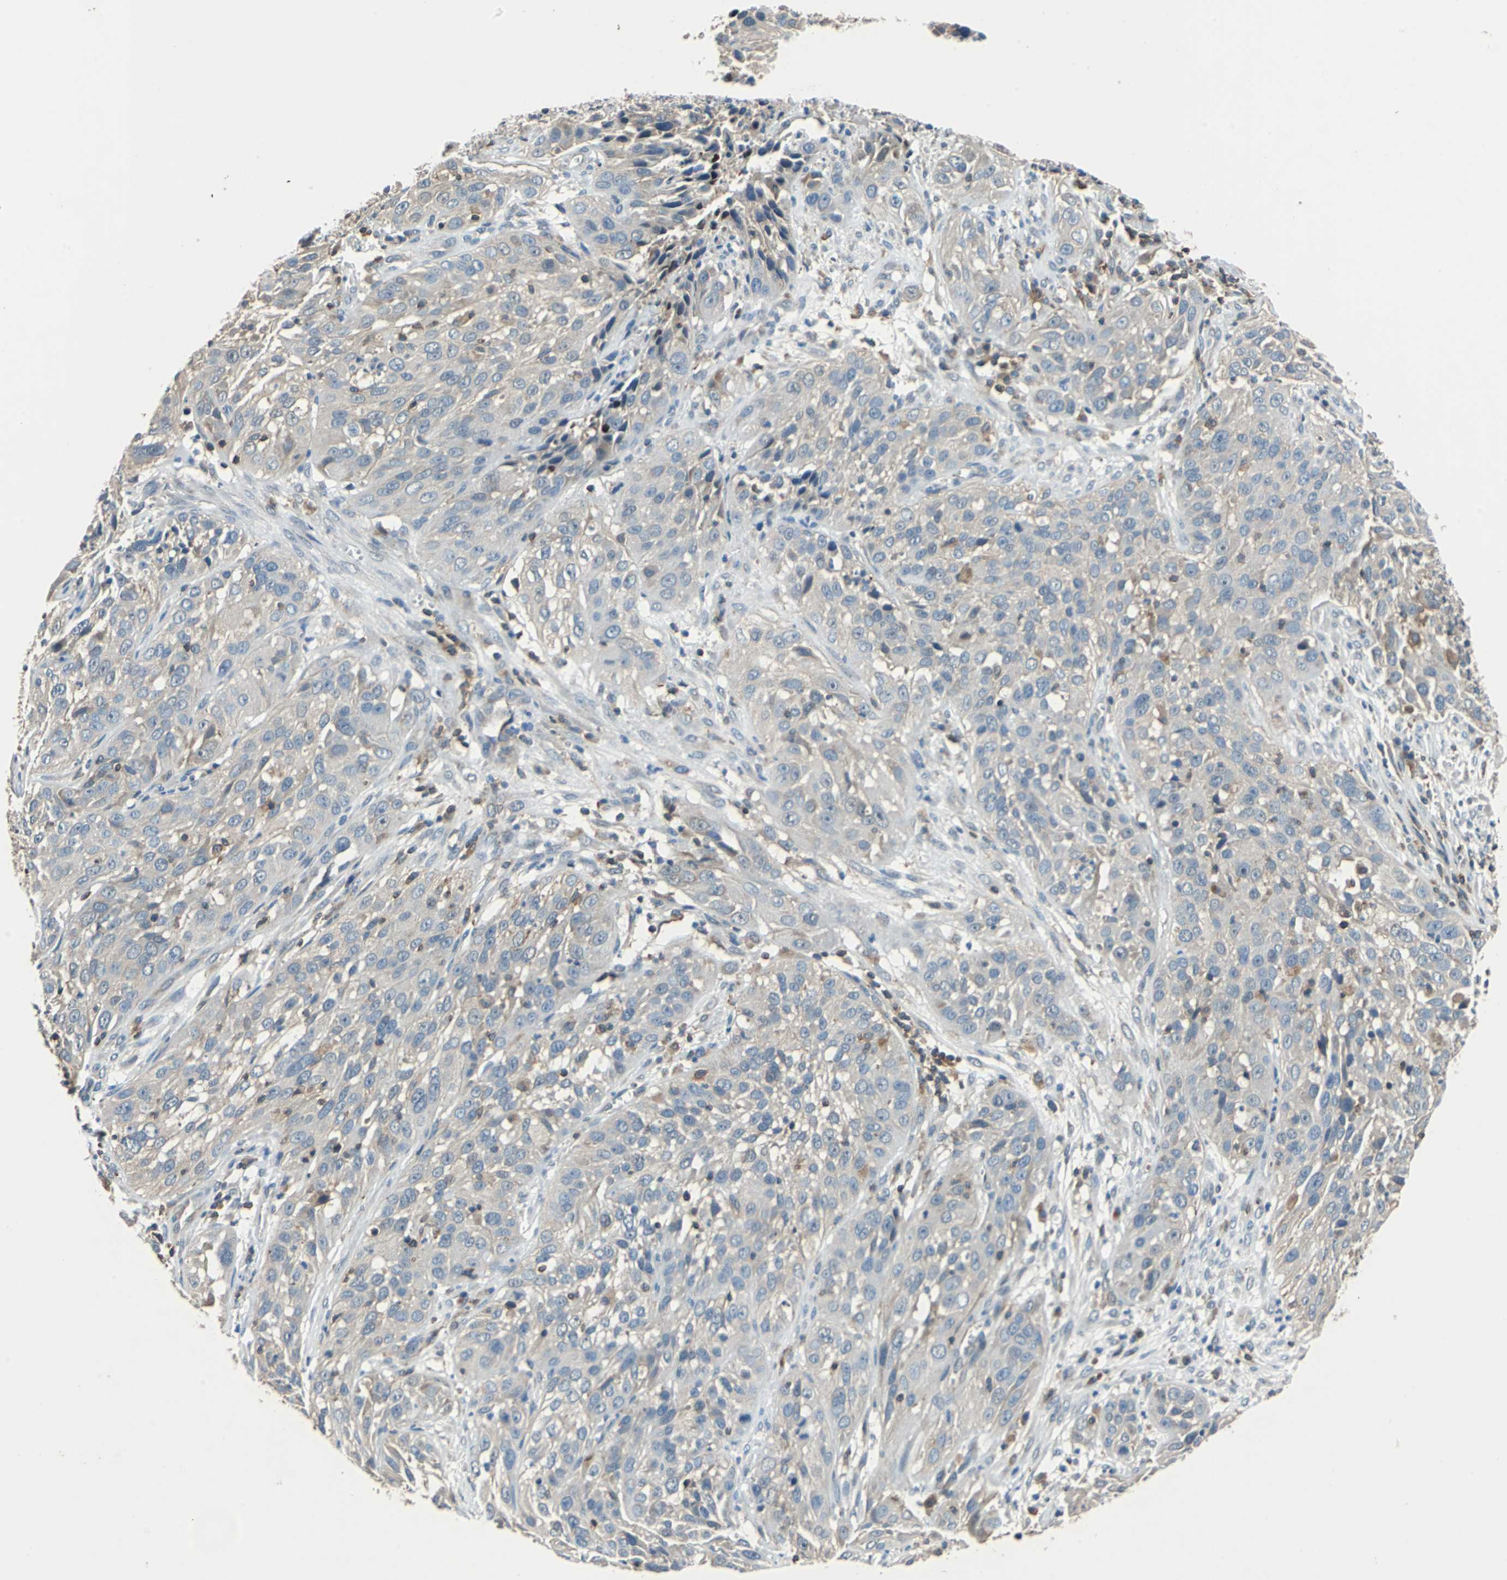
{"staining": {"intensity": "weak", "quantity": "<25%", "location": "cytoplasmic/membranous"}, "tissue": "cervical cancer", "cell_type": "Tumor cells", "image_type": "cancer", "snomed": [{"axis": "morphology", "description": "Squamous cell carcinoma, NOS"}, {"axis": "topography", "description": "Cervix"}], "caption": "Immunohistochemistry micrograph of neoplastic tissue: human squamous cell carcinoma (cervical) stained with DAB (3,3'-diaminobenzidine) displays no significant protein staining in tumor cells.", "gene": "SLC19A2", "patient": {"sex": "female", "age": 32}}